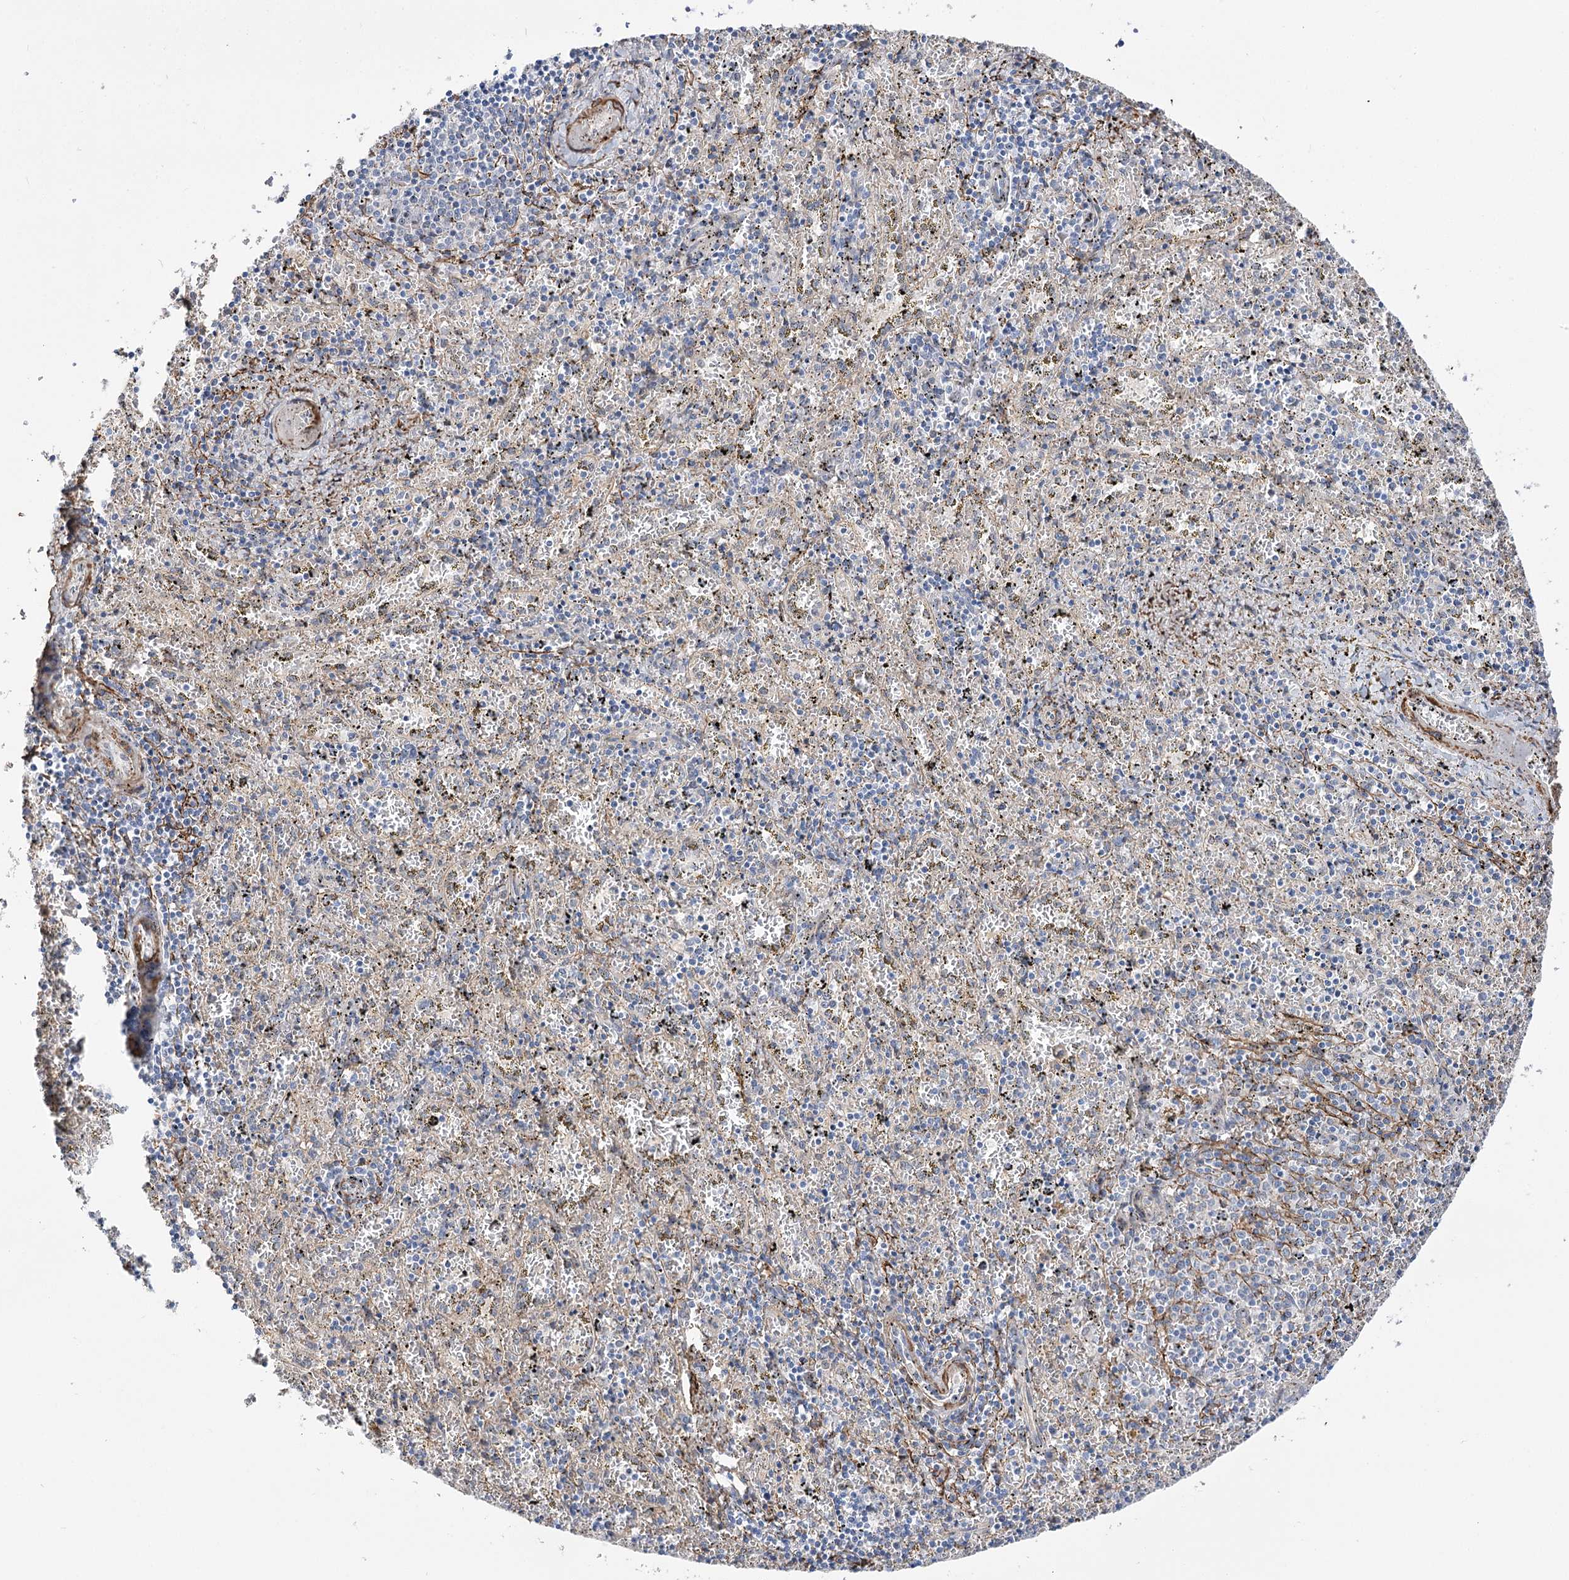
{"staining": {"intensity": "negative", "quantity": "none", "location": "none"}, "tissue": "spleen", "cell_type": "Cells in red pulp", "image_type": "normal", "snomed": [{"axis": "morphology", "description": "Normal tissue, NOS"}, {"axis": "topography", "description": "Spleen"}], "caption": "Immunohistochemistry histopathology image of unremarkable spleen stained for a protein (brown), which demonstrates no staining in cells in red pulp.", "gene": "WASHC3", "patient": {"sex": "male", "age": 11}}